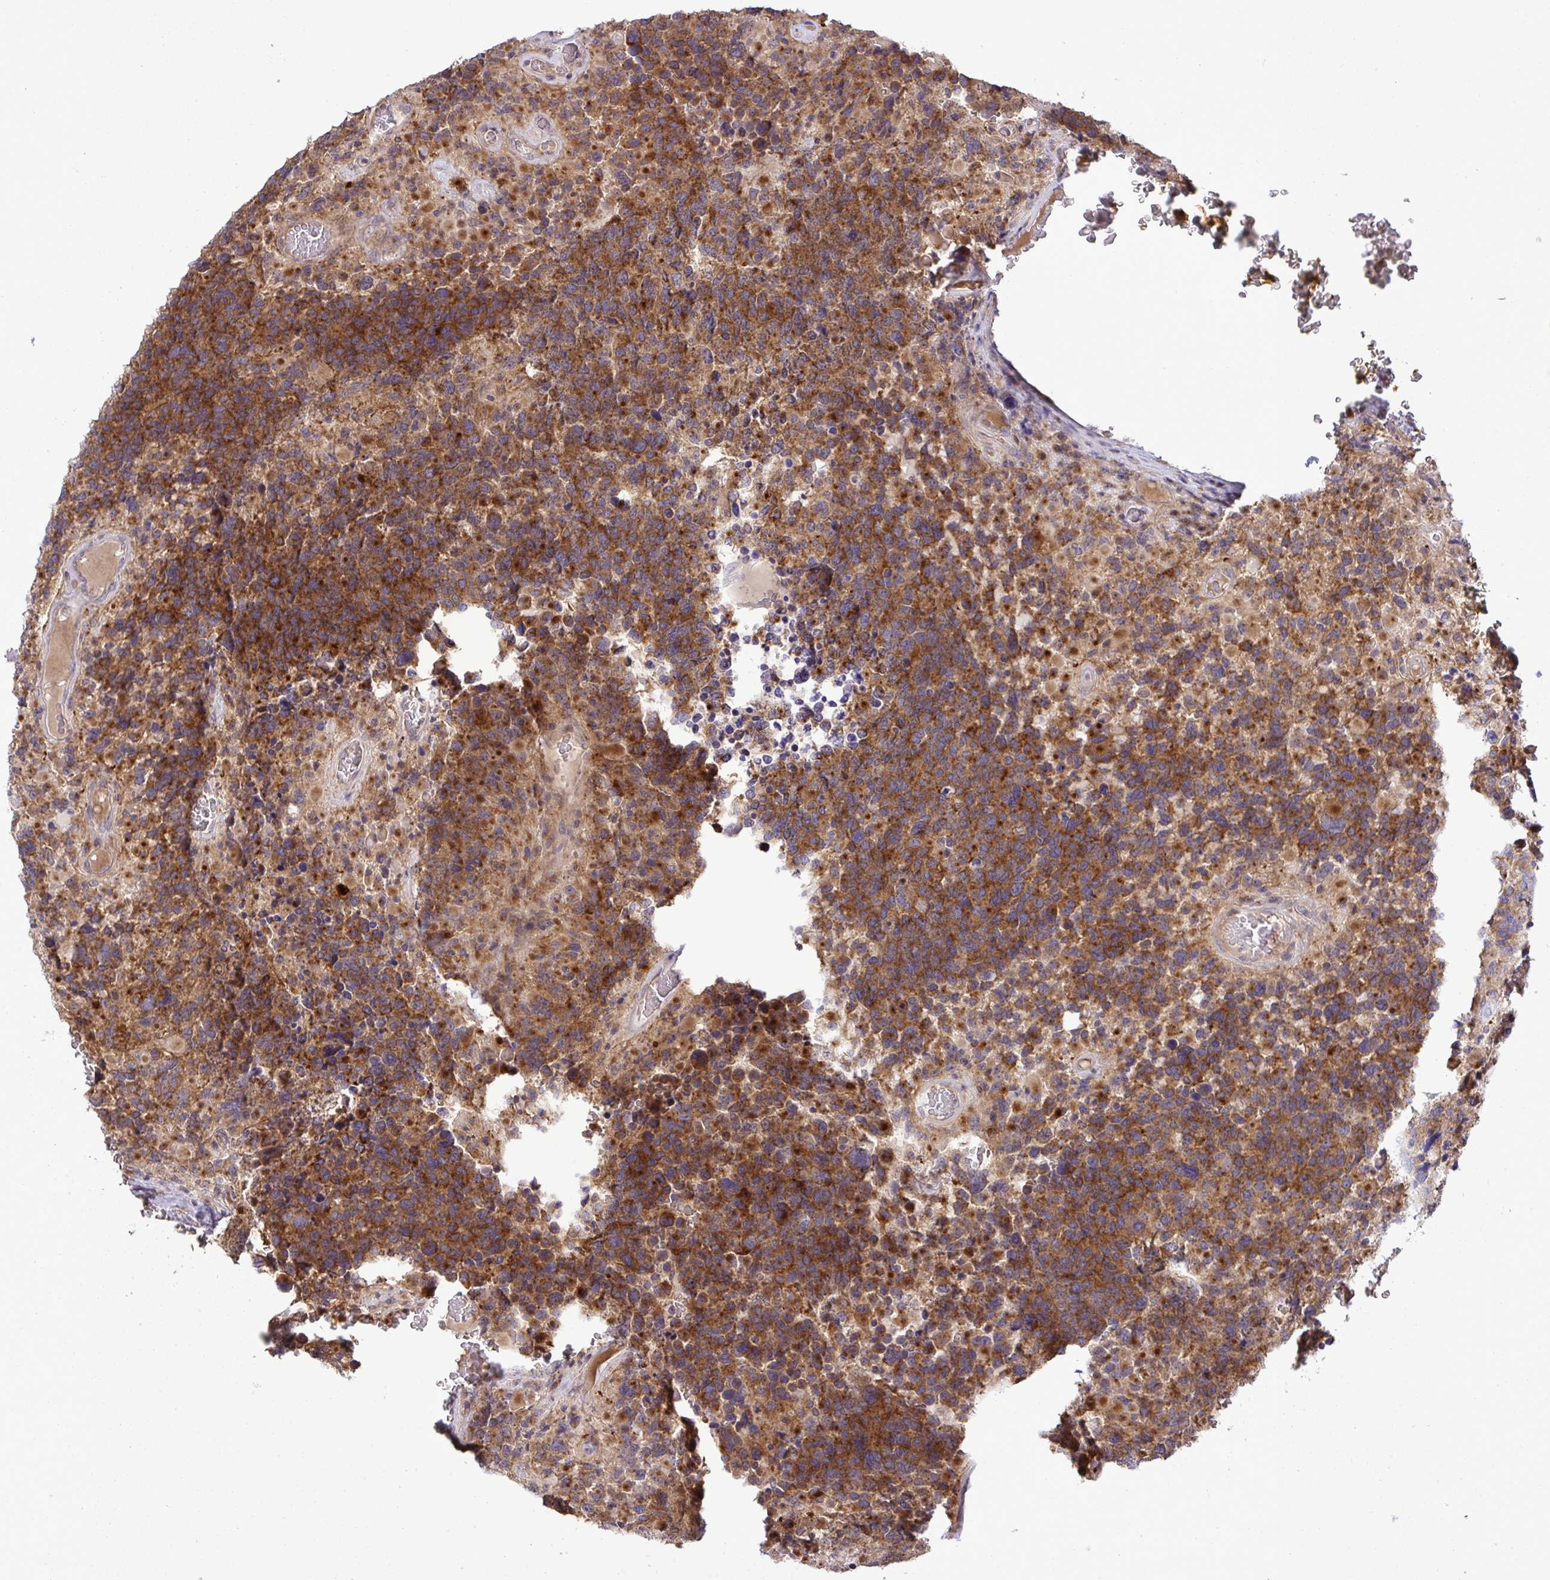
{"staining": {"intensity": "moderate", "quantity": ">75%", "location": "cytoplasmic/membranous"}, "tissue": "glioma", "cell_type": "Tumor cells", "image_type": "cancer", "snomed": [{"axis": "morphology", "description": "Glioma, malignant, High grade"}, {"axis": "topography", "description": "Brain"}], "caption": "Immunohistochemistry (IHC) (DAB) staining of human glioma exhibits moderate cytoplasmic/membranous protein staining in approximately >75% of tumor cells.", "gene": "SLC9A6", "patient": {"sex": "female", "age": 40}}